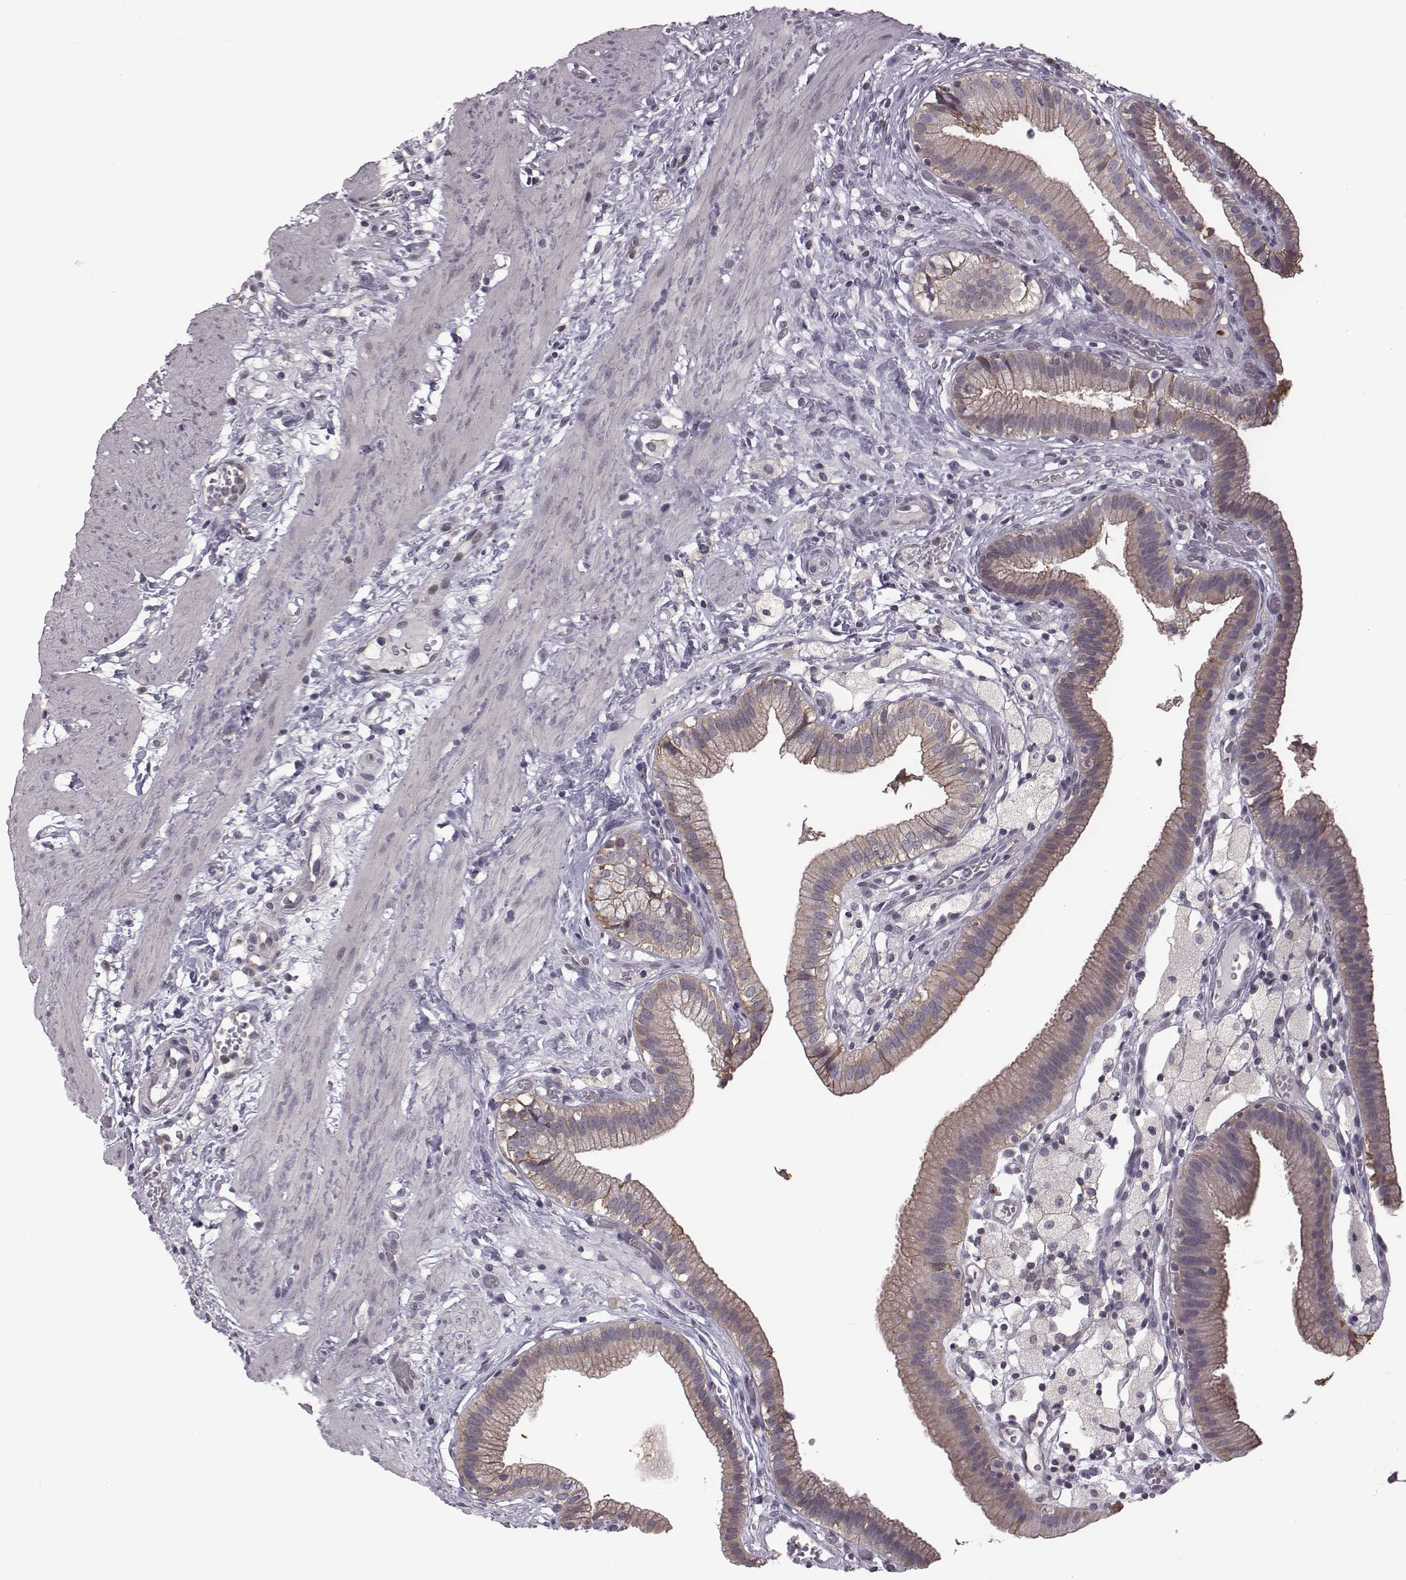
{"staining": {"intensity": "moderate", "quantity": ">75%", "location": "cytoplasmic/membranous"}, "tissue": "gallbladder", "cell_type": "Glandular cells", "image_type": "normal", "snomed": [{"axis": "morphology", "description": "Normal tissue, NOS"}, {"axis": "topography", "description": "Gallbladder"}], "caption": "An IHC photomicrograph of normal tissue is shown. Protein staining in brown labels moderate cytoplasmic/membranous positivity in gallbladder within glandular cells. The staining was performed using DAB, with brown indicating positive protein expression. Nuclei are stained blue with hematoxylin.", "gene": "BICDL1", "patient": {"sex": "female", "age": 24}}